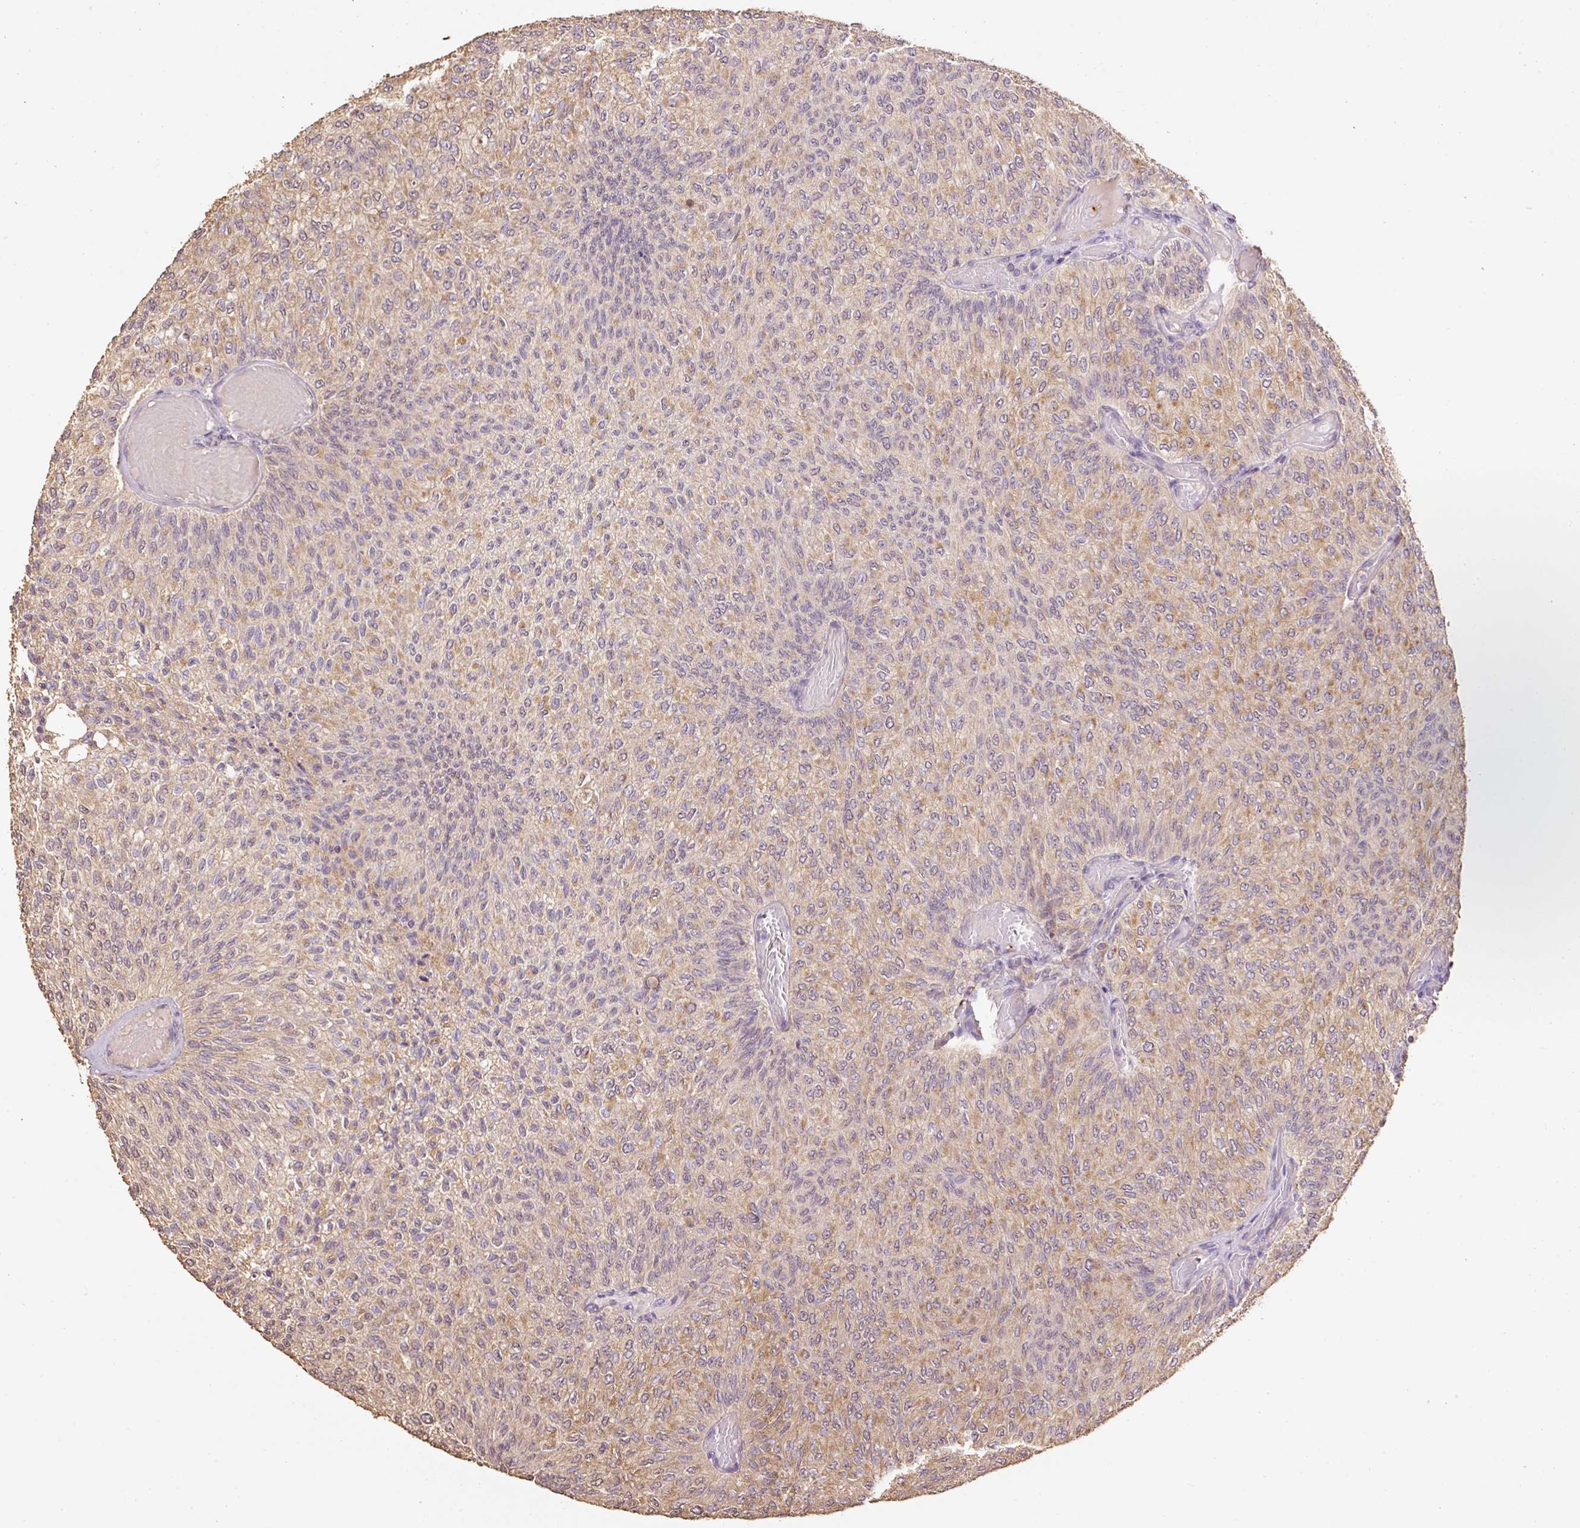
{"staining": {"intensity": "weak", "quantity": "25%-75%", "location": "cytoplasmic/membranous"}, "tissue": "urothelial cancer", "cell_type": "Tumor cells", "image_type": "cancer", "snomed": [{"axis": "morphology", "description": "Urothelial carcinoma, Low grade"}, {"axis": "topography", "description": "Urinary bladder"}], "caption": "Immunohistochemistry (IHC) of human low-grade urothelial carcinoma reveals low levels of weak cytoplasmic/membranous expression in about 25%-75% of tumor cells.", "gene": "HERC2", "patient": {"sex": "male", "age": 78}}